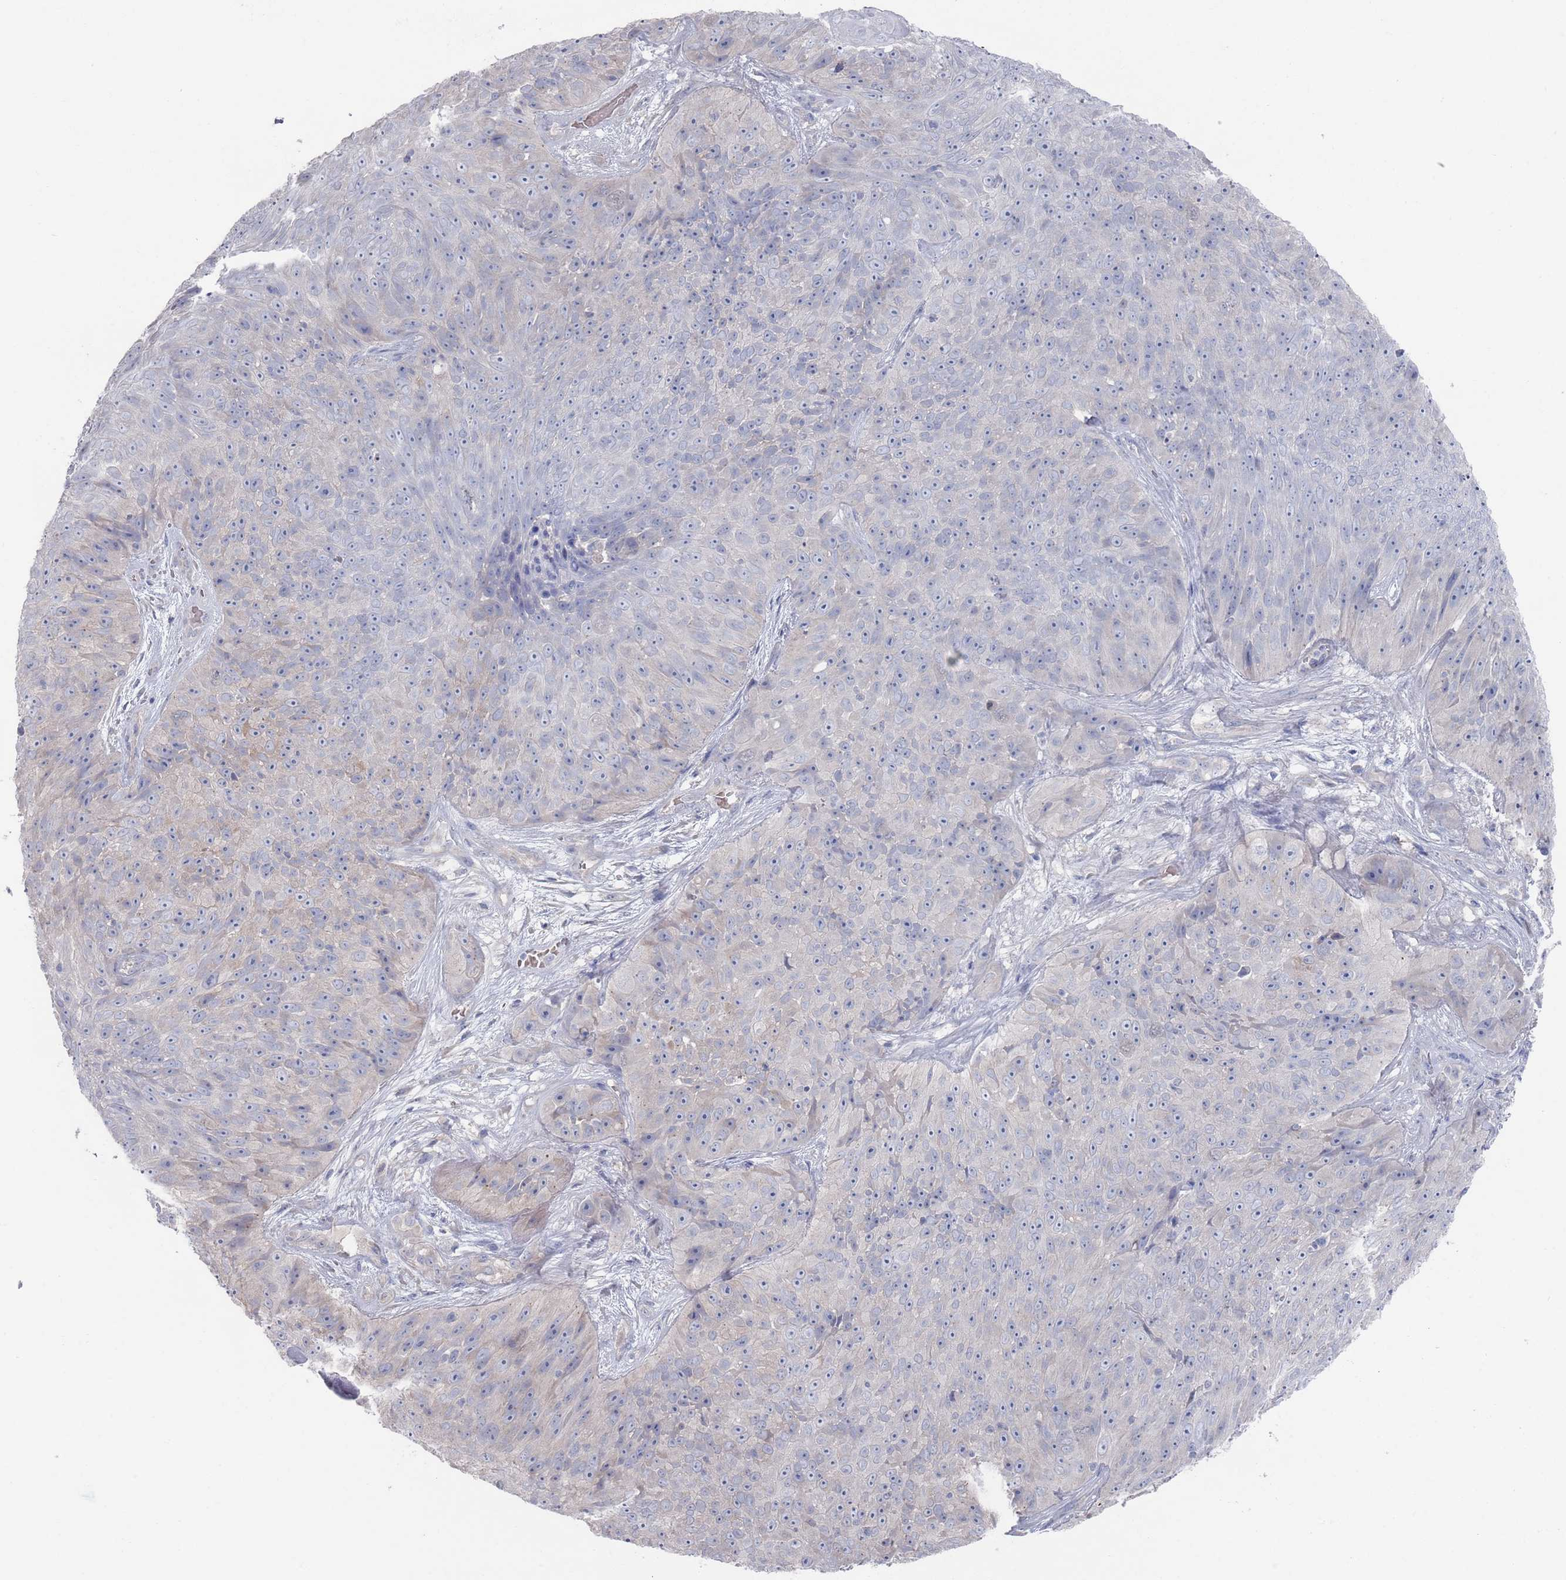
{"staining": {"intensity": "negative", "quantity": "none", "location": "none"}, "tissue": "skin cancer", "cell_type": "Tumor cells", "image_type": "cancer", "snomed": [{"axis": "morphology", "description": "Squamous cell carcinoma, NOS"}, {"axis": "topography", "description": "Skin"}], "caption": "DAB immunohistochemical staining of human skin cancer (squamous cell carcinoma) exhibits no significant positivity in tumor cells. The staining is performed using DAB (3,3'-diaminobenzidine) brown chromogen with nuclei counter-stained in using hematoxylin.", "gene": "TMCO3", "patient": {"sex": "female", "age": 87}}